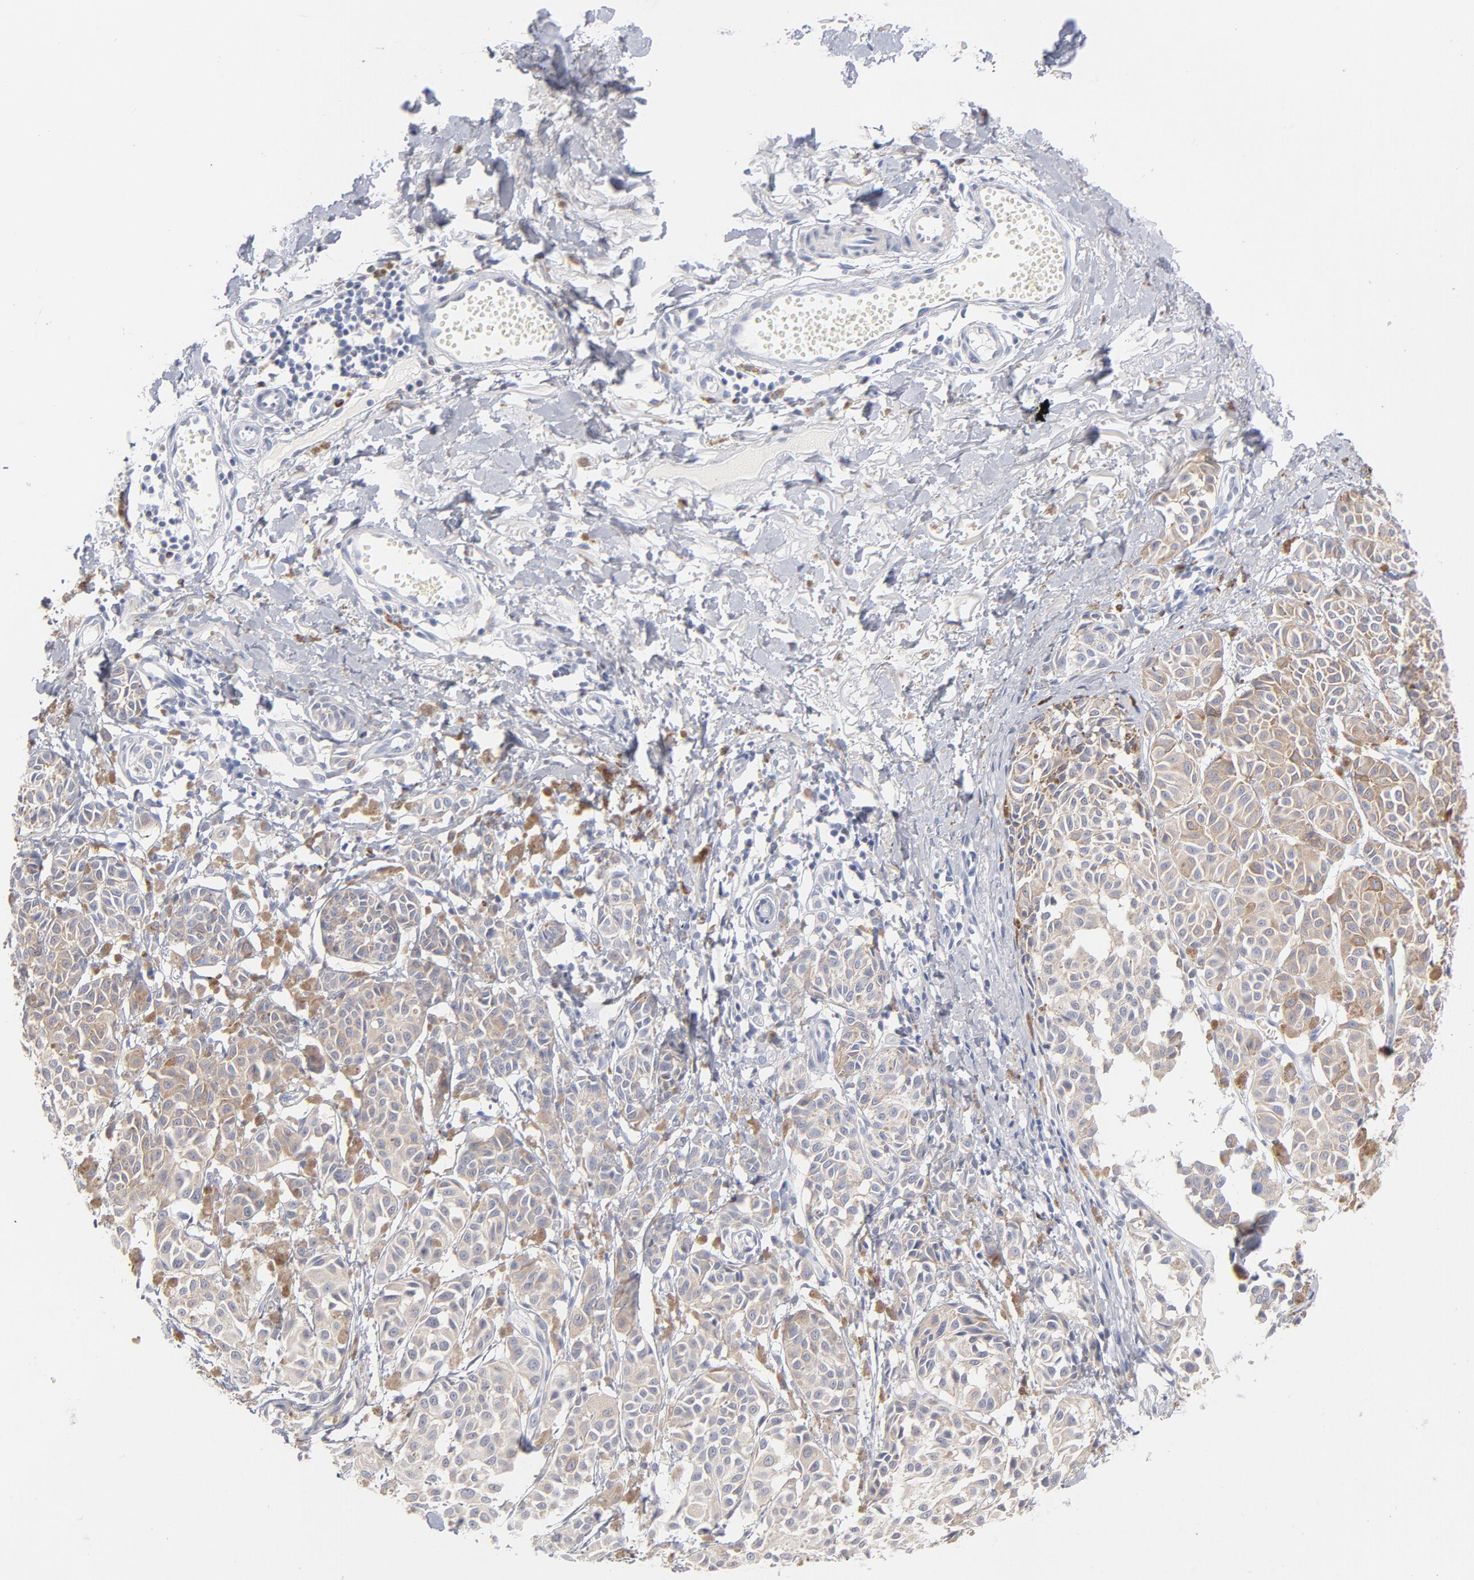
{"staining": {"intensity": "moderate", "quantity": ">75%", "location": "cytoplasmic/membranous"}, "tissue": "melanoma", "cell_type": "Tumor cells", "image_type": "cancer", "snomed": [{"axis": "morphology", "description": "Malignant melanoma, NOS"}, {"axis": "topography", "description": "Skin"}], "caption": "Malignant melanoma stained with a brown dye reveals moderate cytoplasmic/membranous positive staining in approximately >75% of tumor cells.", "gene": "MID1", "patient": {"sex": "male", "age": 76}}